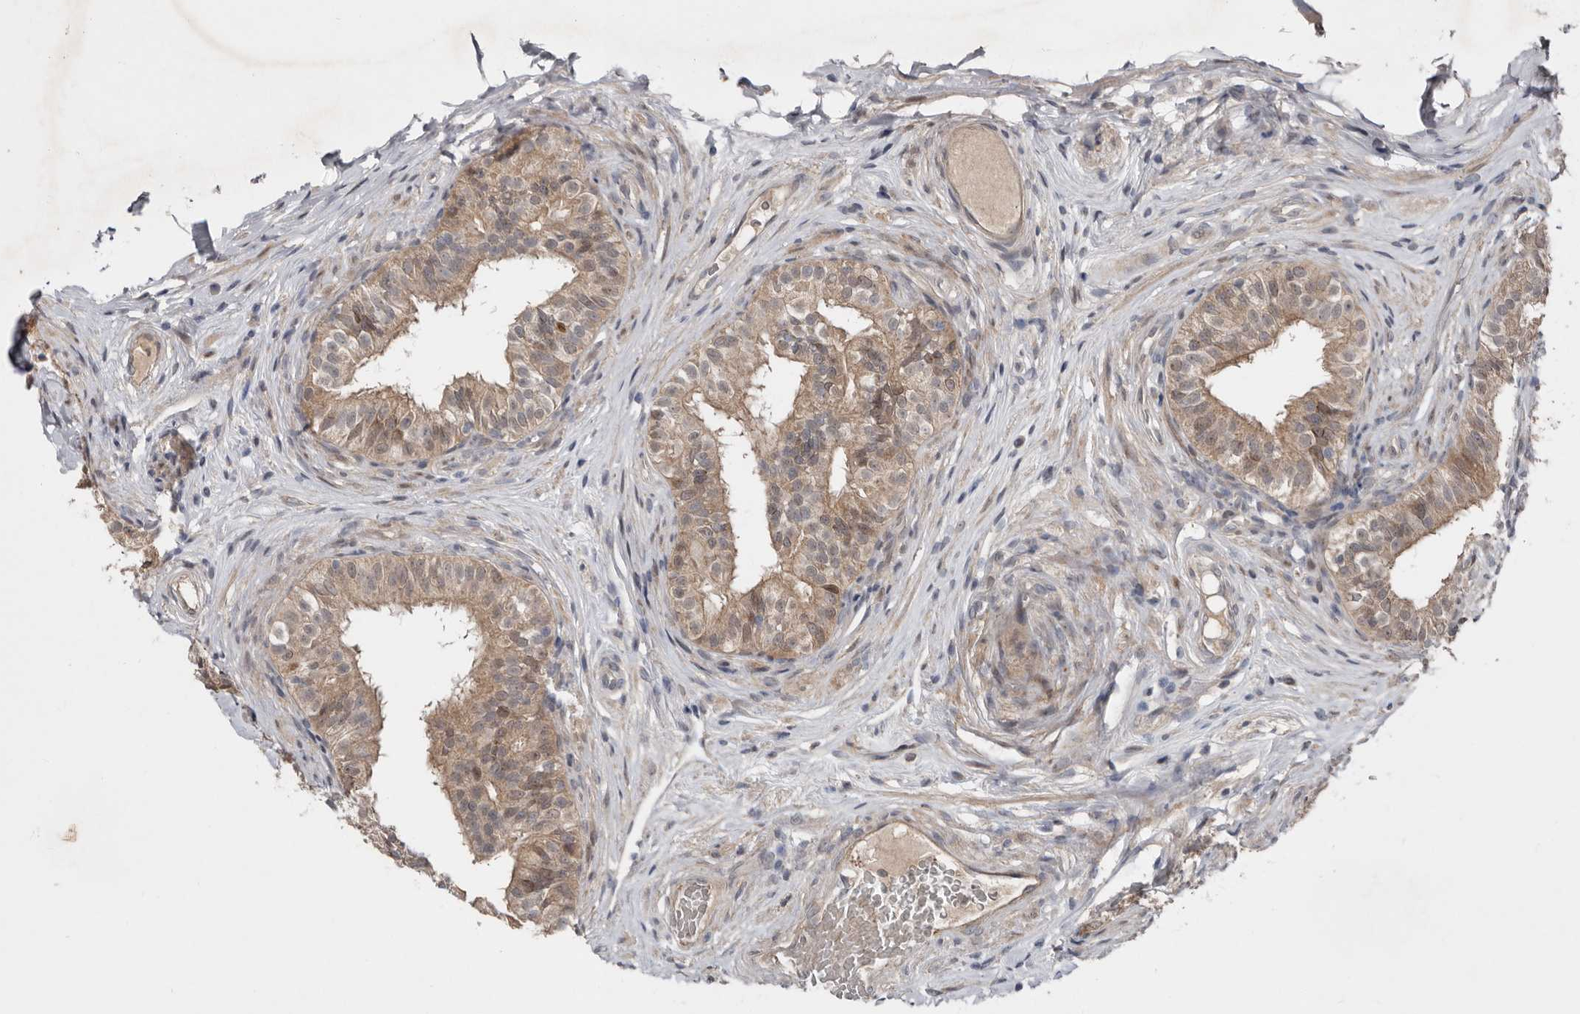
{"staining": {"intensity": "weak", "quantity": ">75%", "location": "cytoplasmic/membranous,nuclear"}, "tissue": "epididymis", "cell_type": "Glandular cells", "image_type": "normal", "snomed": [{"axis": "morphology", "description": "Normal tissue, NOS"}, {"axis": "topography", "description": "Epididymis"}], "caption": "Epididymis stained with DAB immunohistochemistry shows low levels of weak cytoplasmic/membranous,nuclear positivity in approximately >75% of glandular cells.", "gene": "CHML", "patient": {"sex": "male", "age": 49}}